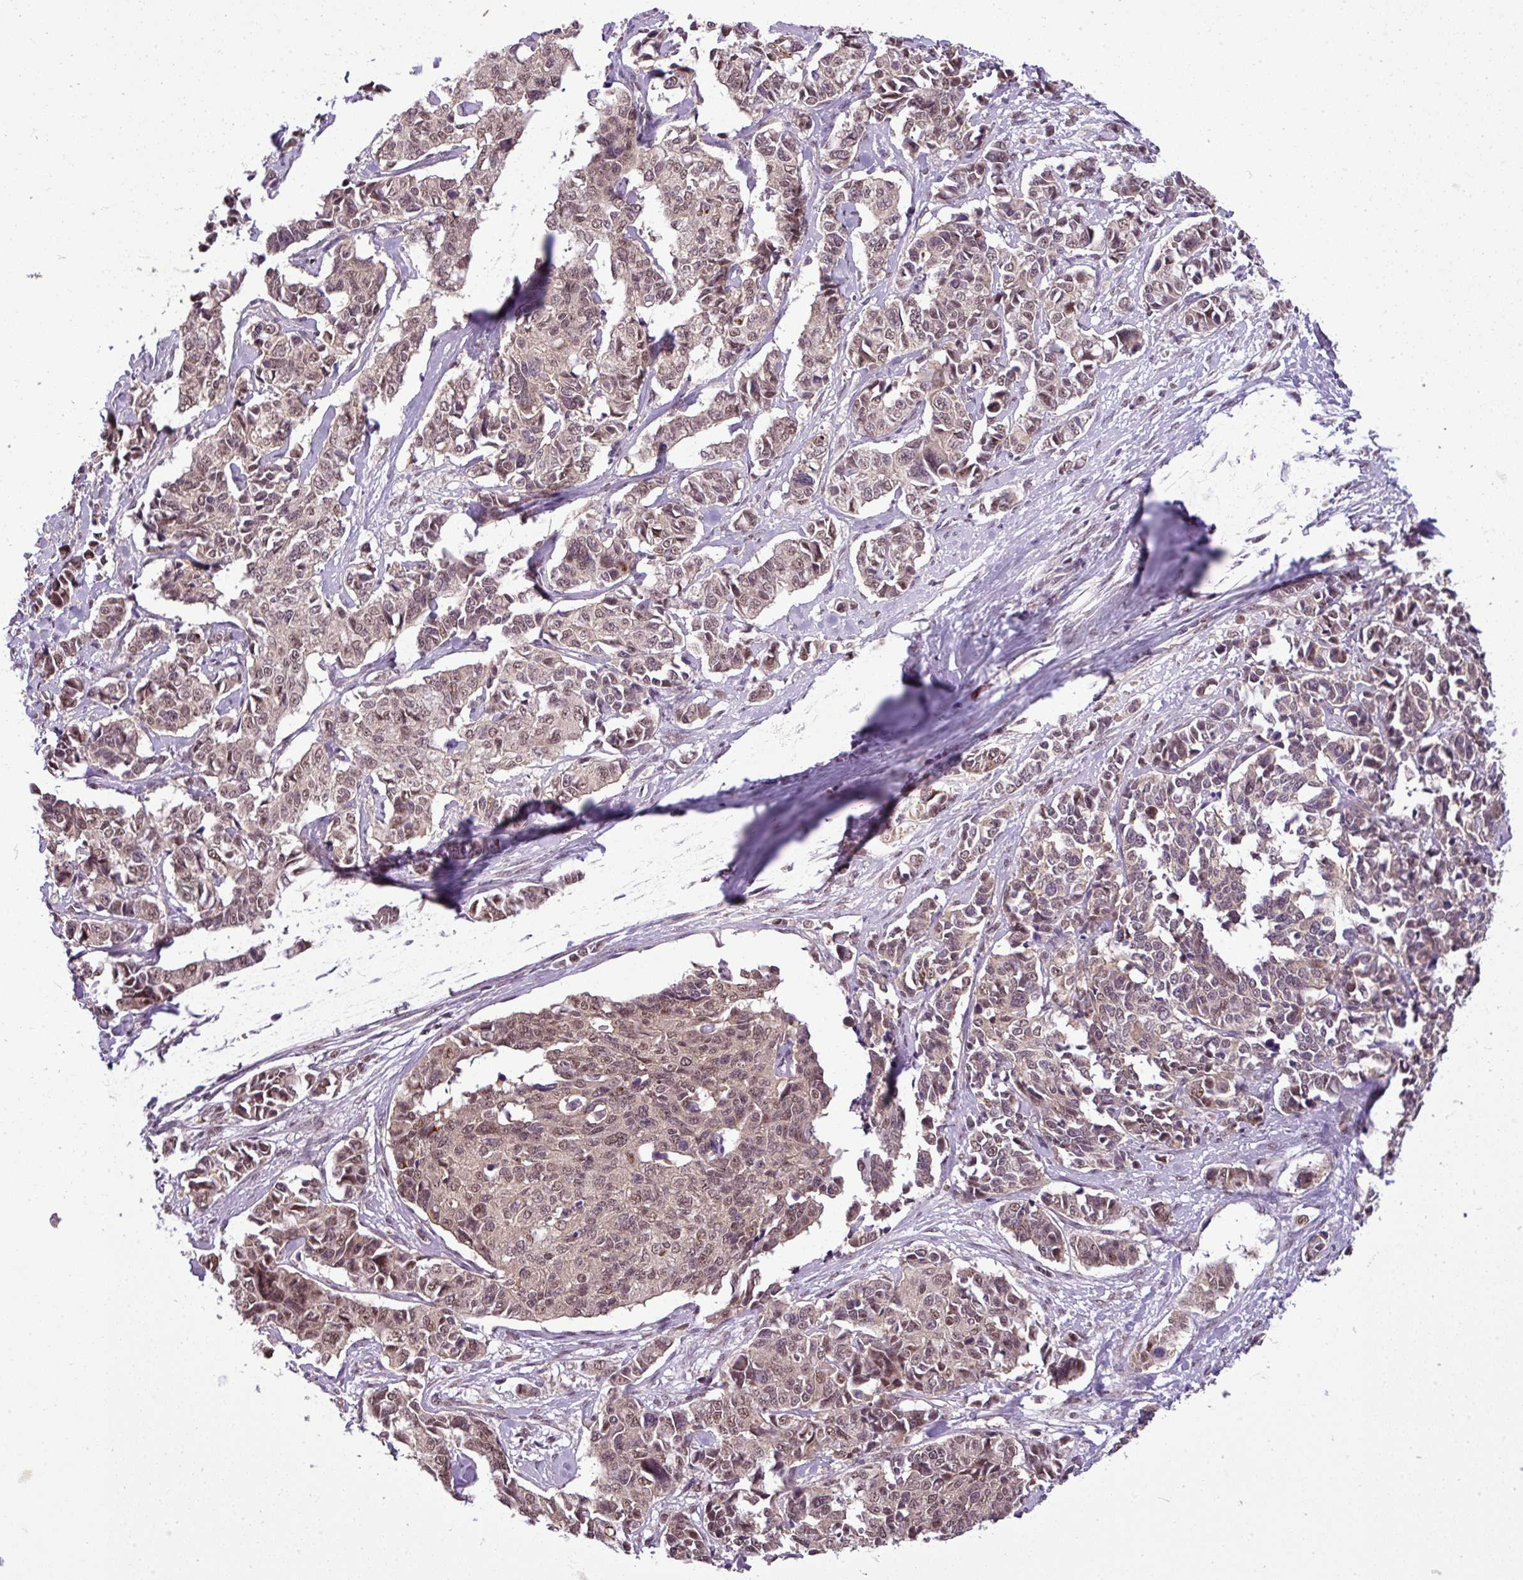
{"staining": {"intensity": "moderate", "quantity": ">75%", "location": "nuclear"}, "tissue": "cervical cancer", "cell_type": "Tumor cells", "image_type": "cancer", "snomed": [{"axis": "morphology", "description": "Normal tissue, NOS"}, {"axis": "morphology", "description": "Squamous cell carcinoma, NOS"}, {"axis": "topography", "description": "Cervix"}], "caption": "The immunohistochemical stain labels moderate nuclear staining in tumor cells of cervical cancer (squamous cell carcinoma) tissue.", "gene": "MFHAS1", "patient": {"sex": "female", "age": 35}}